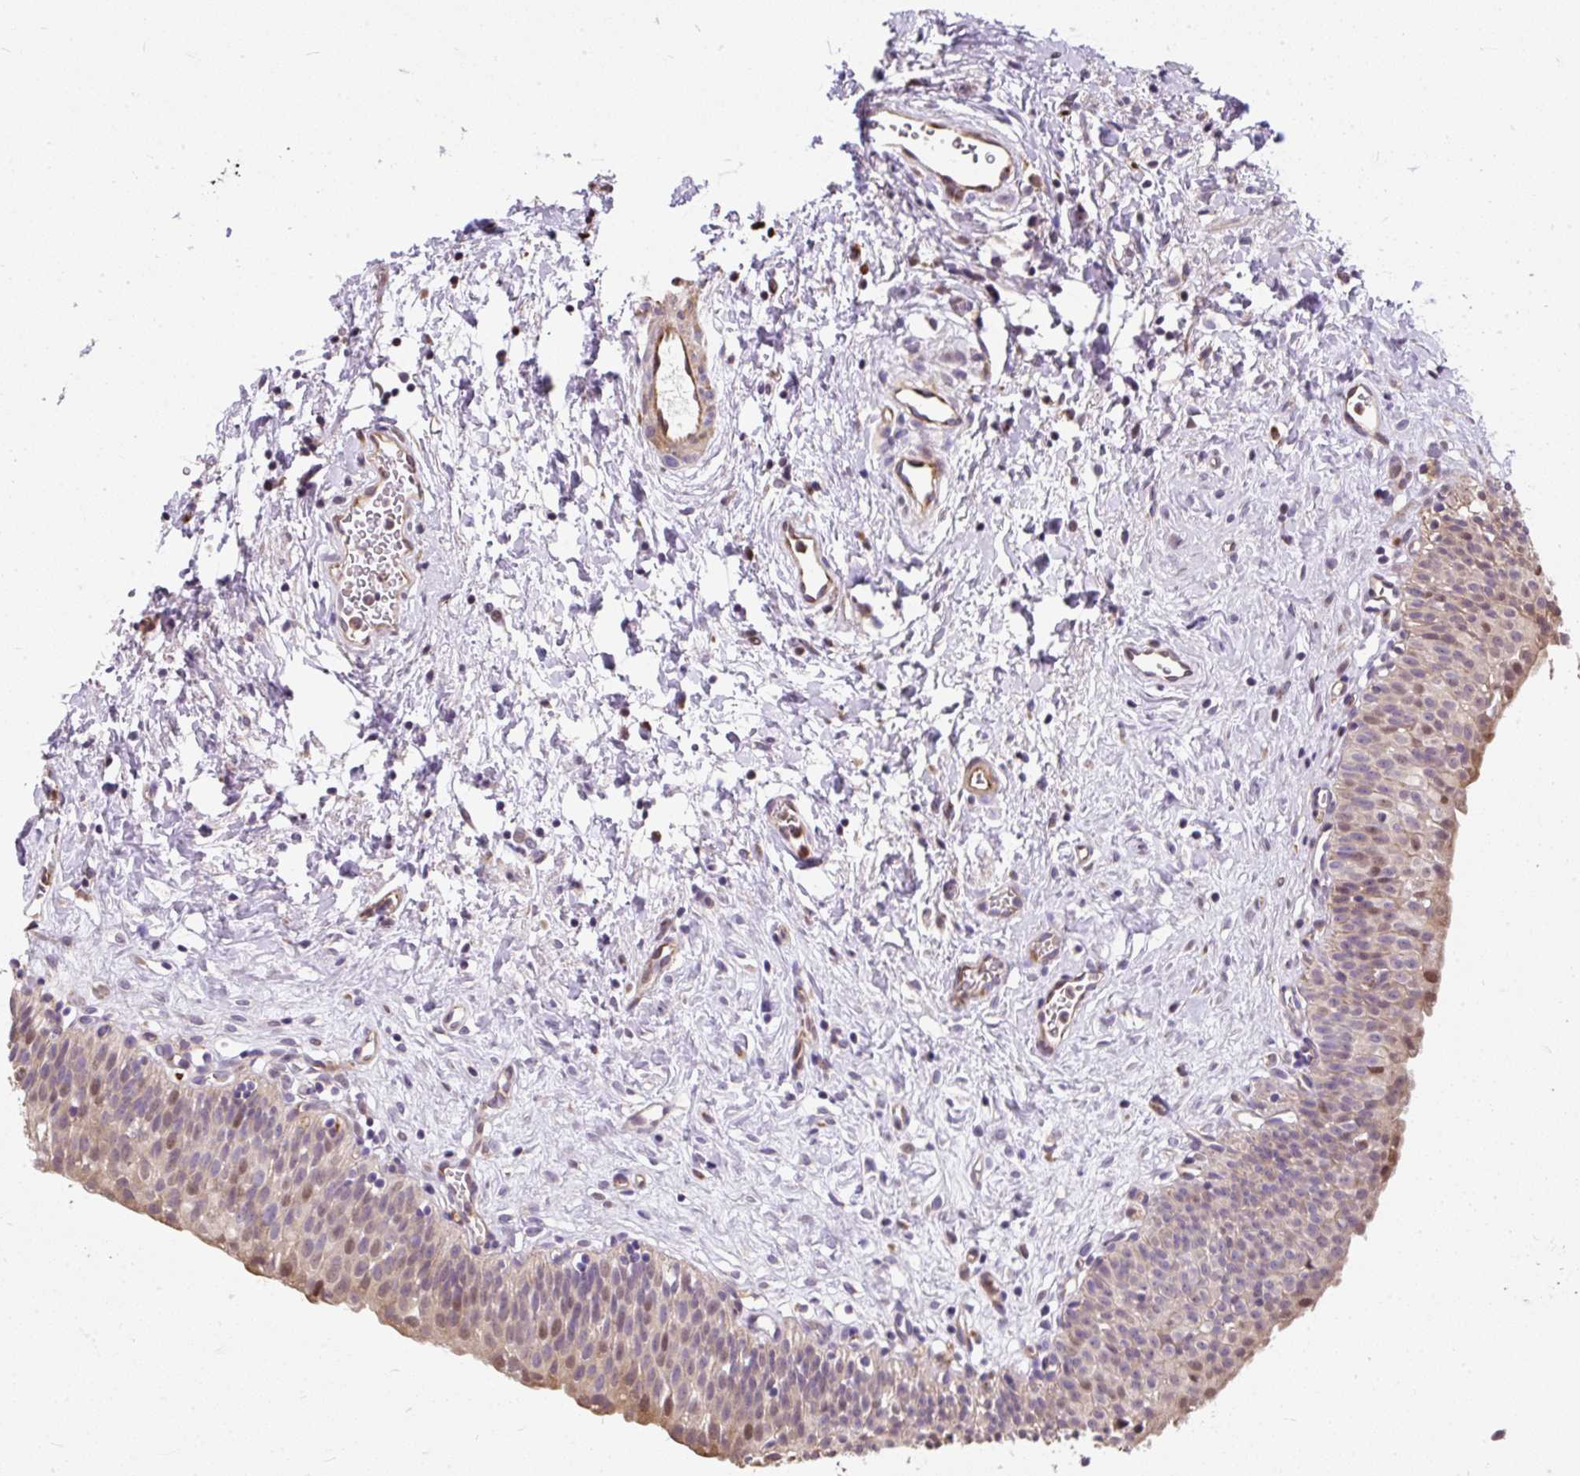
{"staining": {"intensity": "moderate", "quantity": "25%-75%", "location": "cytoplasmic/membranous,nuclear"}, "tissue": "urinary bladder", "cell_type": "Urothelial cells", "image_type": "normal", "snomed": [{"axis": "morphology", "description": "Normal tissue, NOS"}, {"axis": "topography", "description": "Urinary bladder"}], "caption": "This image exhibits immunohistochemistry (IHC) staining of unremarkable urinary bladder, with medium moderate cytoplasmic/membranous,nuclear positivity in about 25%-75% of urothelial cells.", "gene": "PUS7L", "patient": {"sex": "male", "age": 51}}